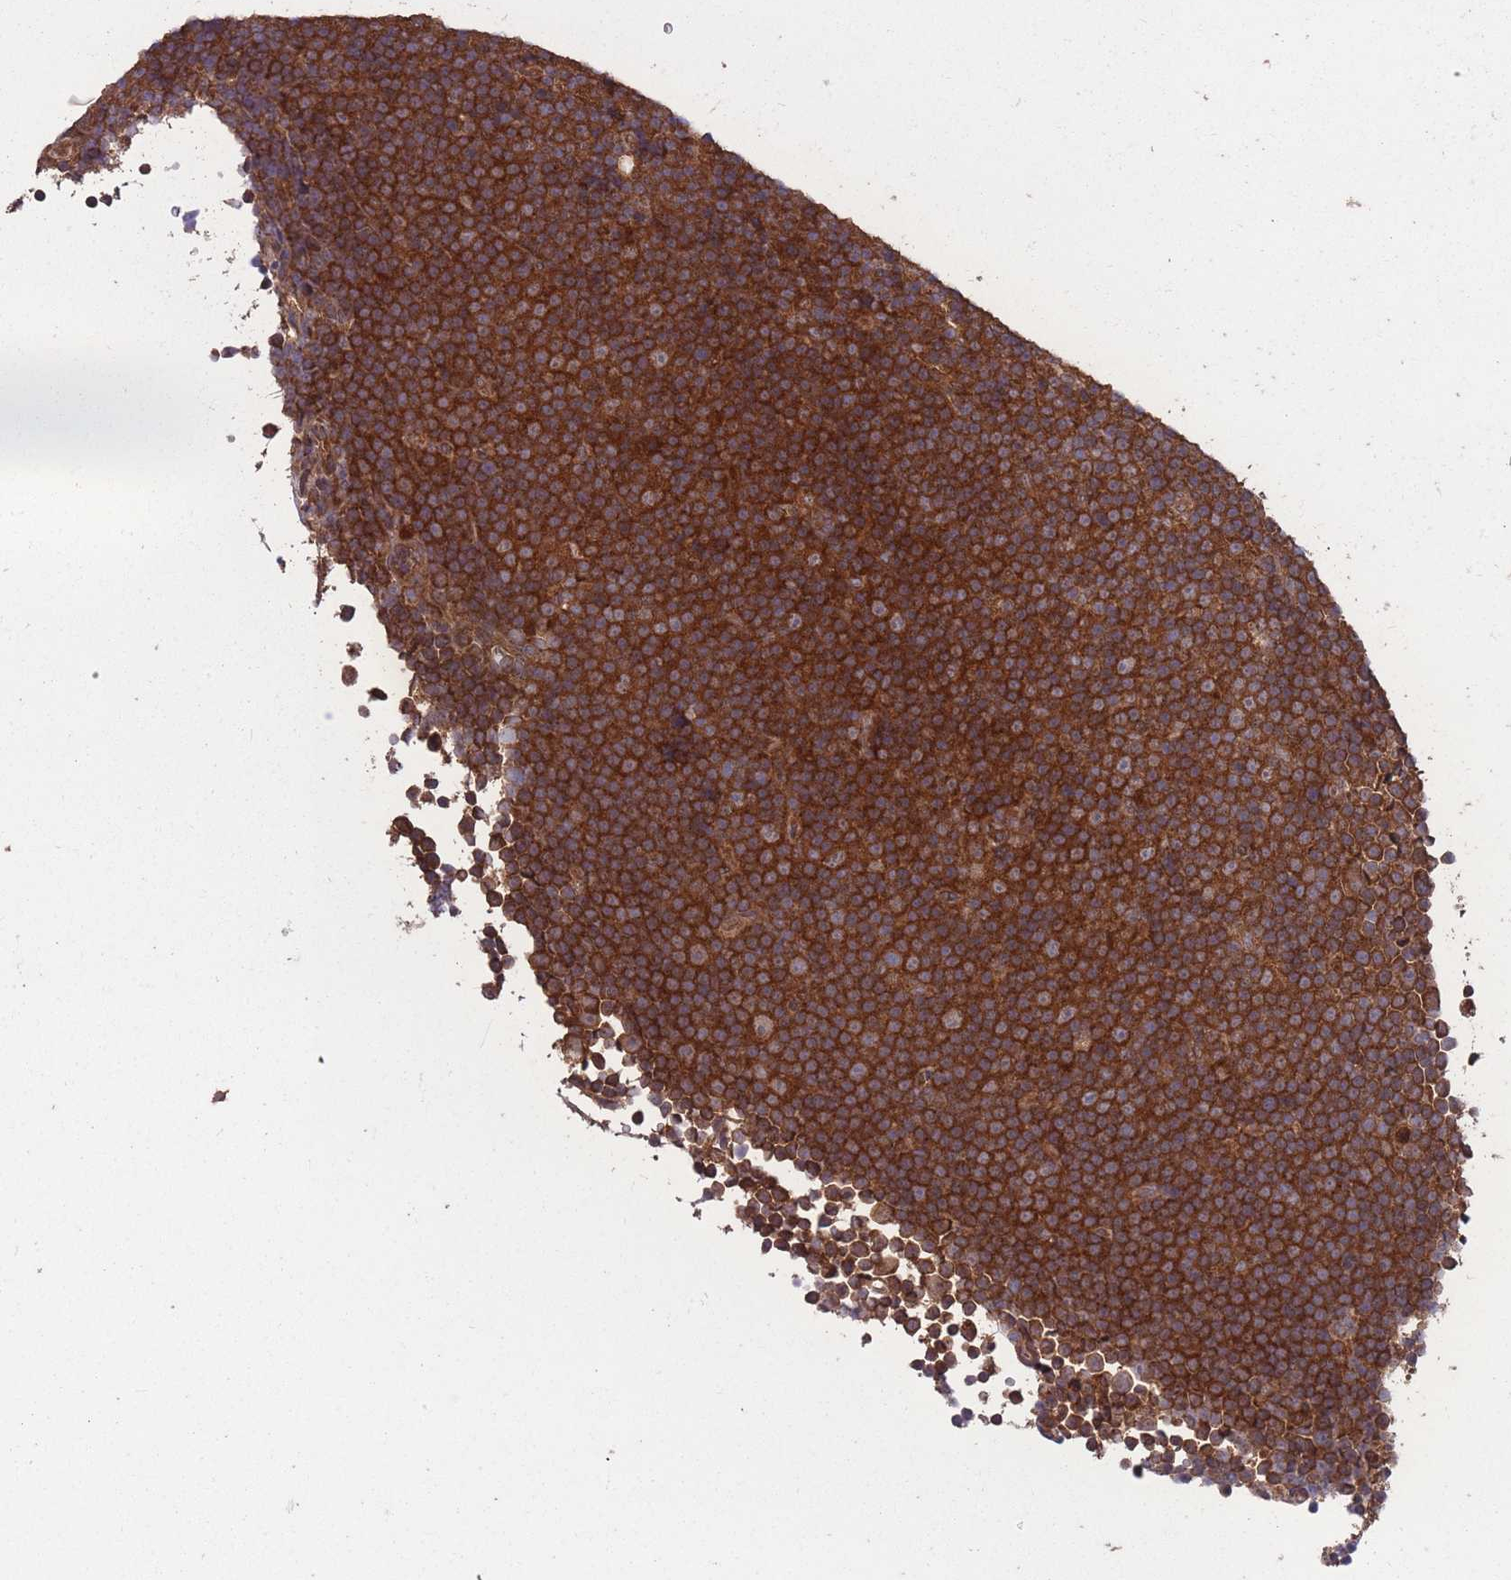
{"staining": {"intensity": "strong", "quantity": ">75%", "location": "cytoplasmic/membranous"}, "tissue": "lymphoma", "cell_type": "Tumor cells", "image_type": "cancer", "snomed": [{"axis": "morphology", "description": "Malignant lymphoma, non-Hodgkin's type, Low grade"}, {"axis": "topography", "description": "Lymph node"}], "caption": "DAB immunohistochemical staining of human malignant lymphoma, non-Hodgkin's type (low-grade) demonstrates strong cytoplasmic/membranous protein staining in approximately >75% of tumor cells. (brown staining indicates protein expression, while blue staining denotes nuclei).", "gene": "ZPR1", "patient": {"sex": "female", "age": 67}}